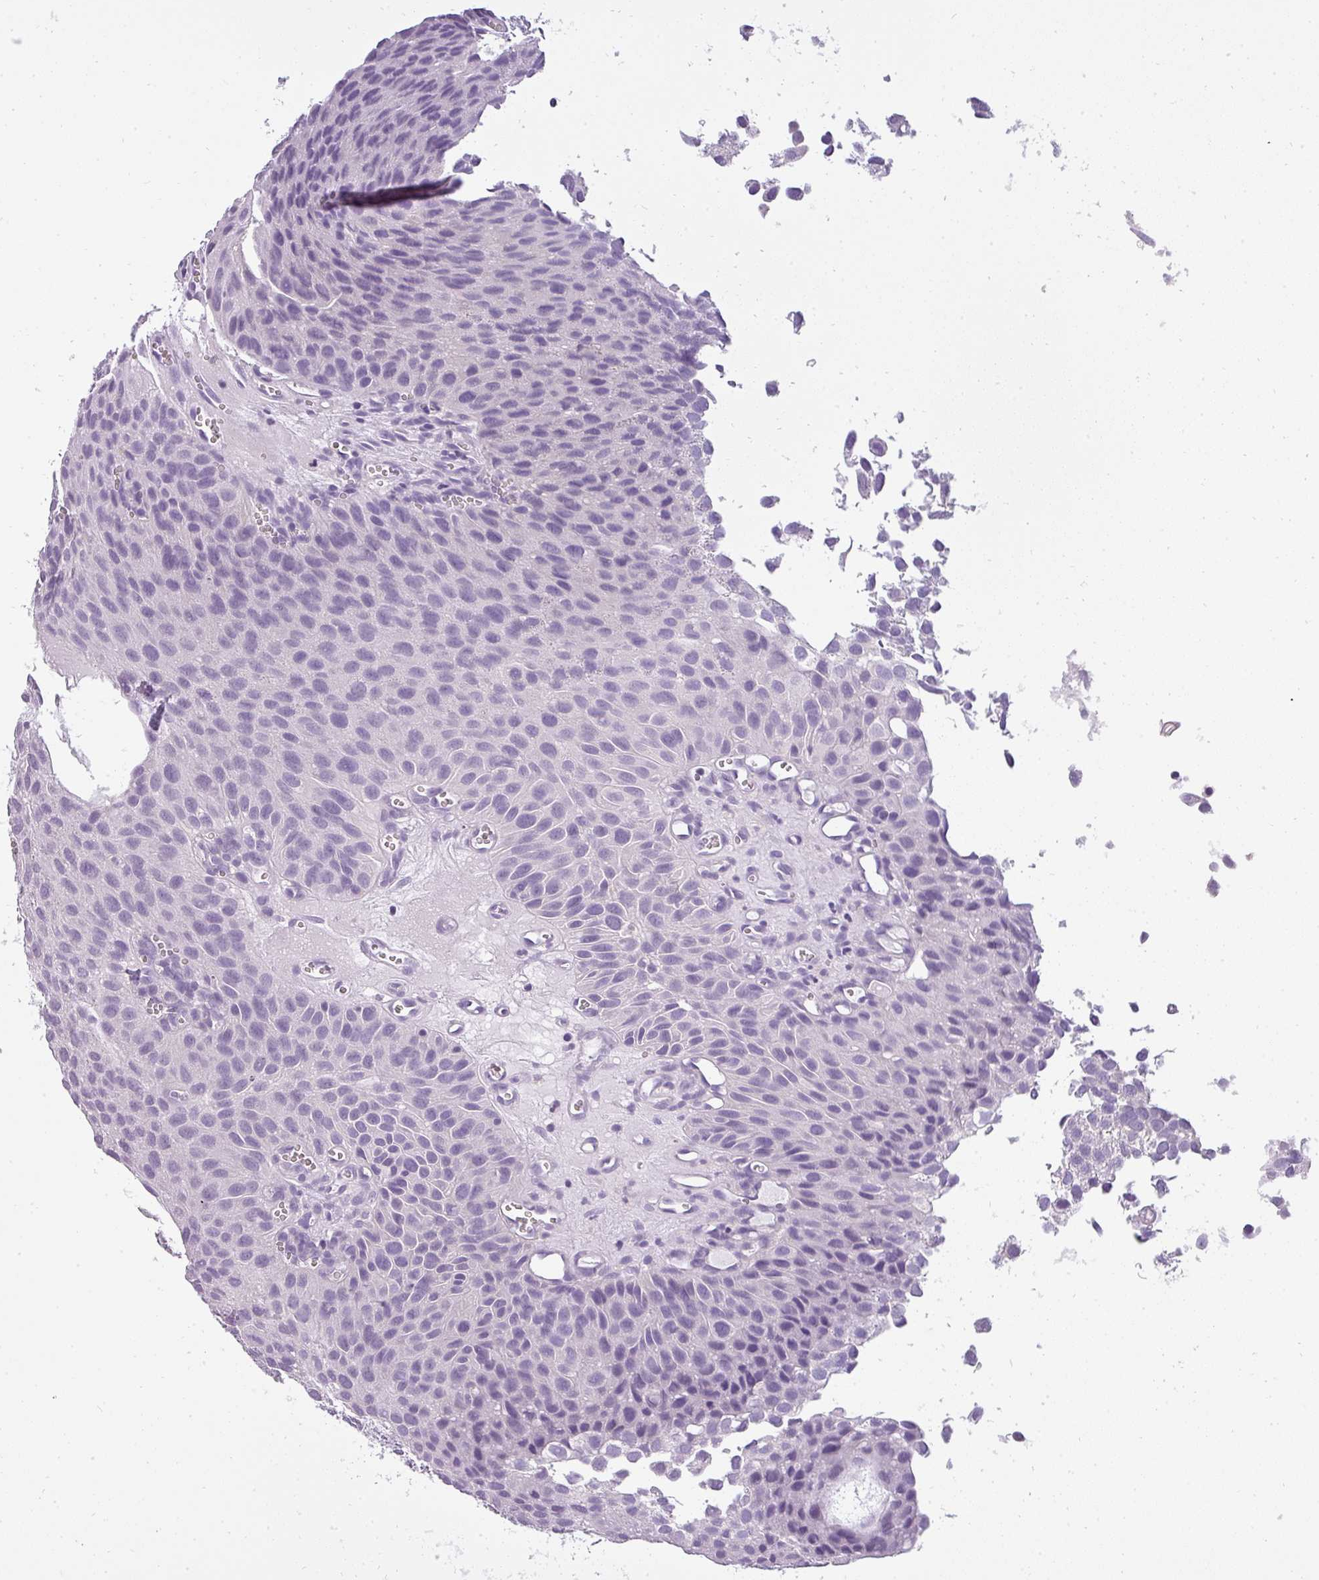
{"staining": {"intensity": "negative", "quantity": "none", "location": "none"}, "tissue": "urothelial cancer", "cell_type": "Tumor cells", "image_type": "cancer", "snomed": [{"axis": "morphology", "description": "Urothelial carcinoma, Low grade"}, {"axis": "topography", "description": "Urinary bladder"}], "caption": "Low-grade urothelial carcinoma was stained to show a protein in brown. There is no significant expression in tumor cells.", "gene": "ATP6V1D", "patient": {"sex": "male", "age": 88}}